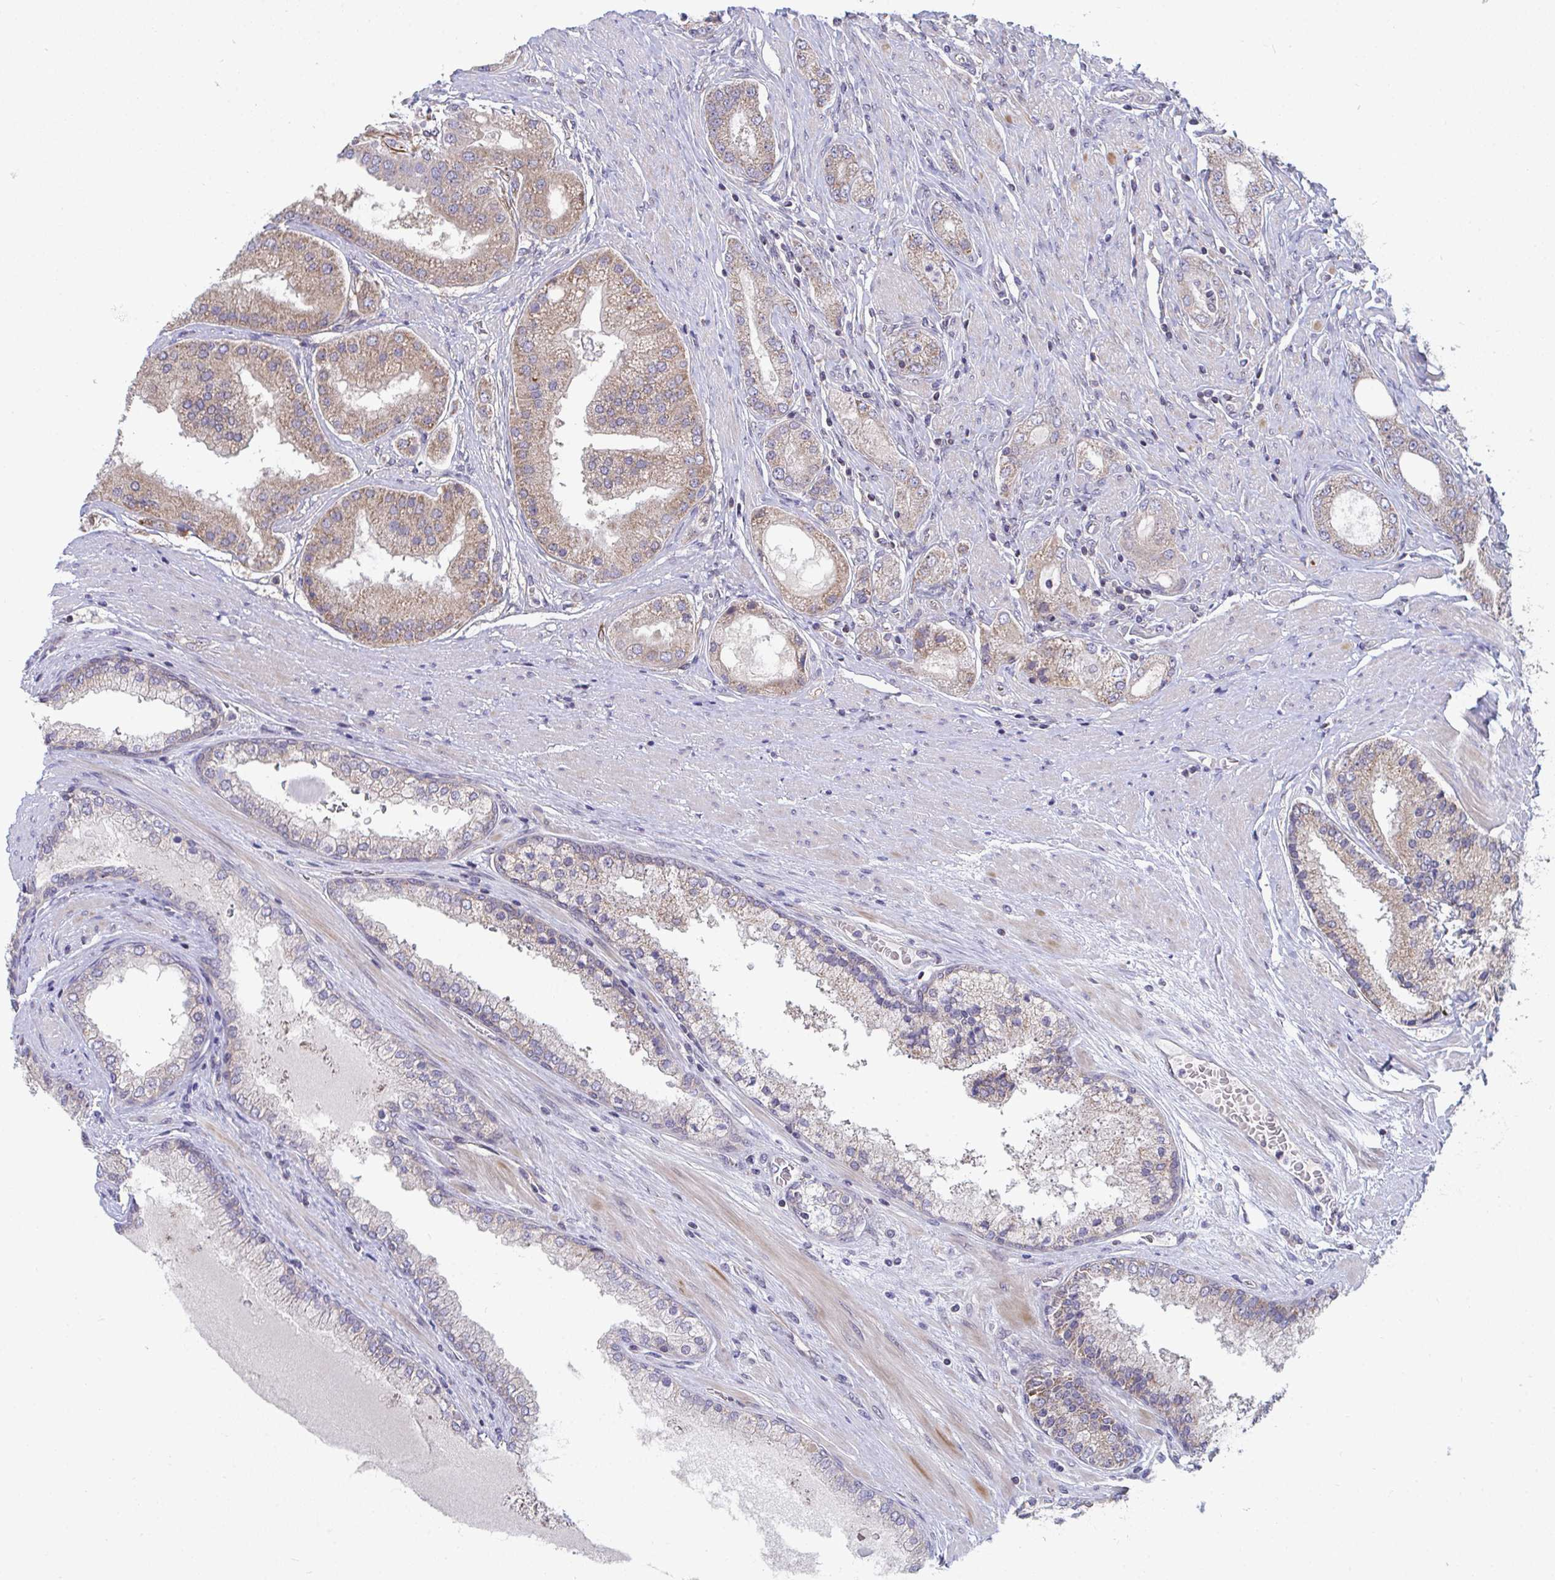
{"staining": {"intensity": "weak", "quantity": ">75%", "location": "cytoplasmic/membranous"}, "tissue": "prostate cancer", "cell_type": "Tumor cells", "image_type": "cancer", "snomed": [{"axis": "morphology", "description": "Adenocarcinoma, High grade"}, {"axis": "topography", "description": "Prostate"}], "caption": "A micrograph of human prostate cancer (adenocarcinoma (high-grade)) stained for a protein exhibits weak cytoplasmic/membranous brown staining in tumor cells.", "gene": "EIF1AD", "patient": {"sex": "male", "age": 67}}